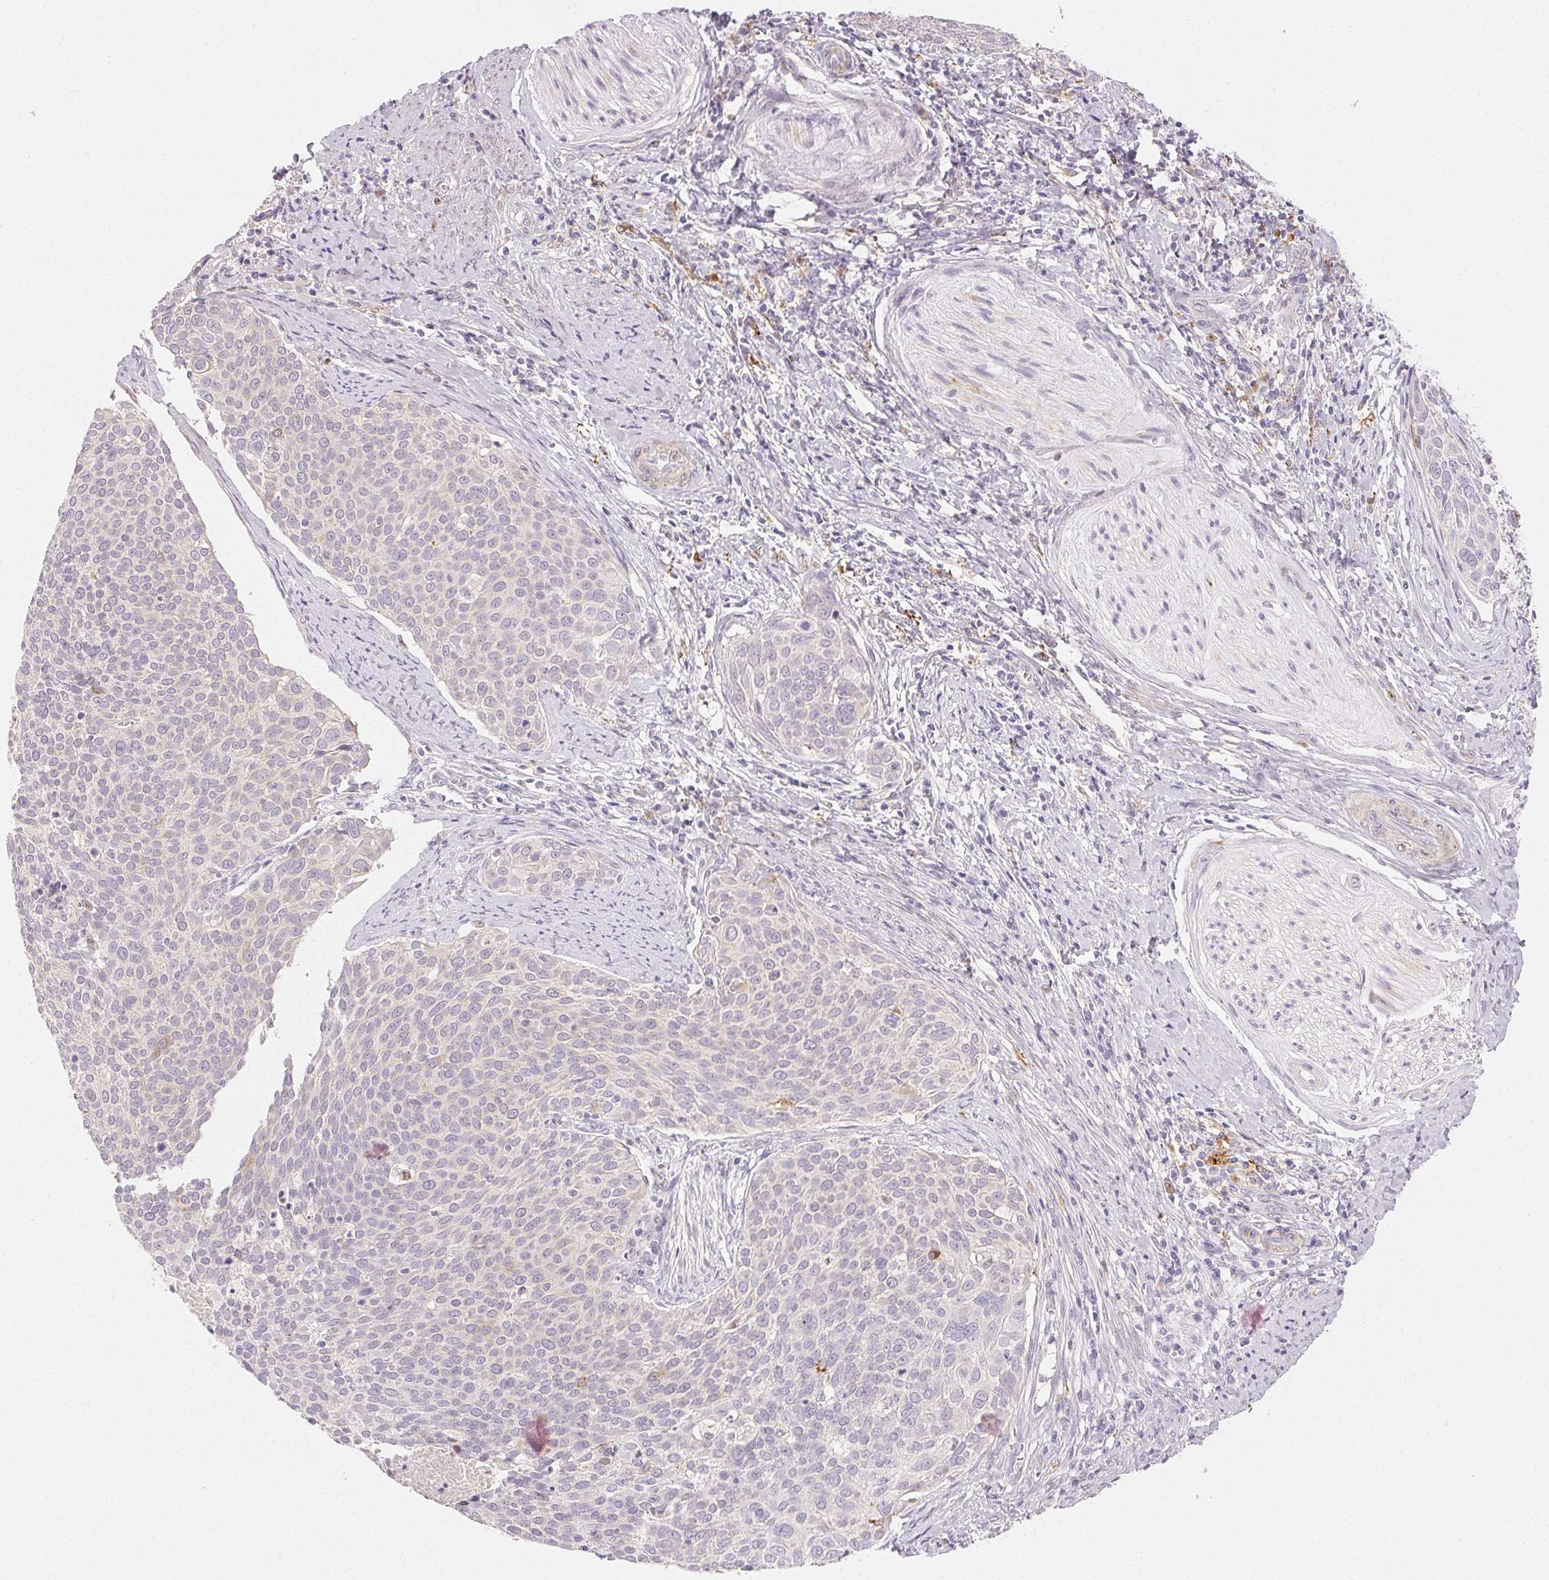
{"staining": {"intensity": "negative", "quantity": "none", "location": "none"}, "tissue": "cervical cancer", "cell_type": "Tumor cells", "image_type": "cancer", "snomed": [{"axis": "morphology", "description": "Squamous cell carcinoma, NOS"}, {"axis": "topography", "description": "Cervix"}], "caption": "High power microscopy micrograph of an IHC histopathology image of squamous cell carcinoma (cervical), revealing no significant staining in tumor cells.", "gene": "RPGRIP1", "patient": {"sex": "female", "age": 39}}